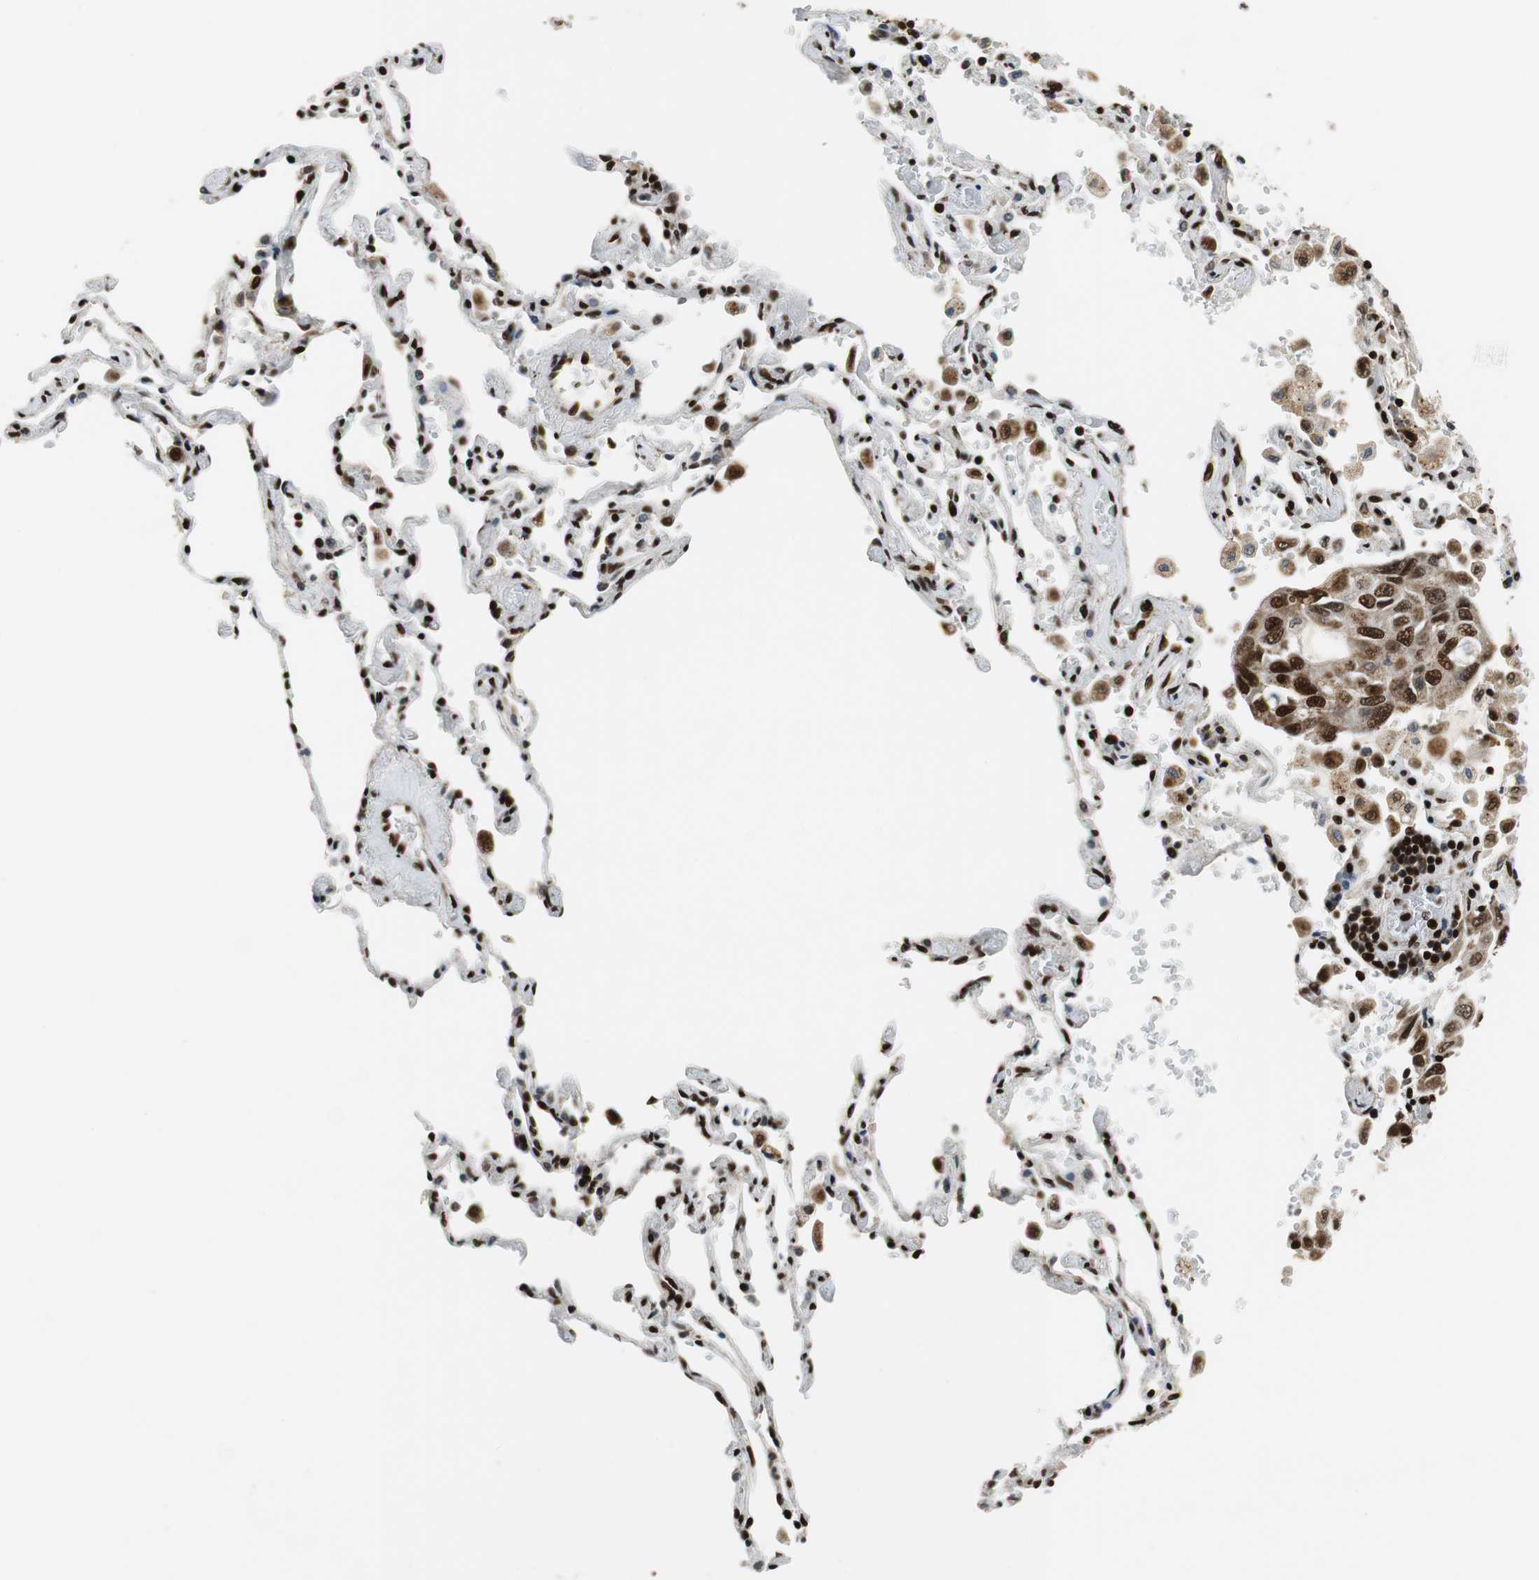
{"staining": {"intensity": "strong", "quantity": ">75%", "location": "nuclear"}, "tissue": "lung cancer", "cell_type": "Tumor cells", "image_type": "cancer", "snomed": [{"axis": "morphology", "description": "Adenocarcinoma, NOS"}, {"axis": "topography", "description": "Lung"}], "caption": "A high-resolution micrograph shows IHC staining of adenocarcinoma (lung), which demonstrates strong nuclear positivity in about >75% of tumor cells.", "gene": "HDAC1", "patient": {"sex": "male", "age": 64}}